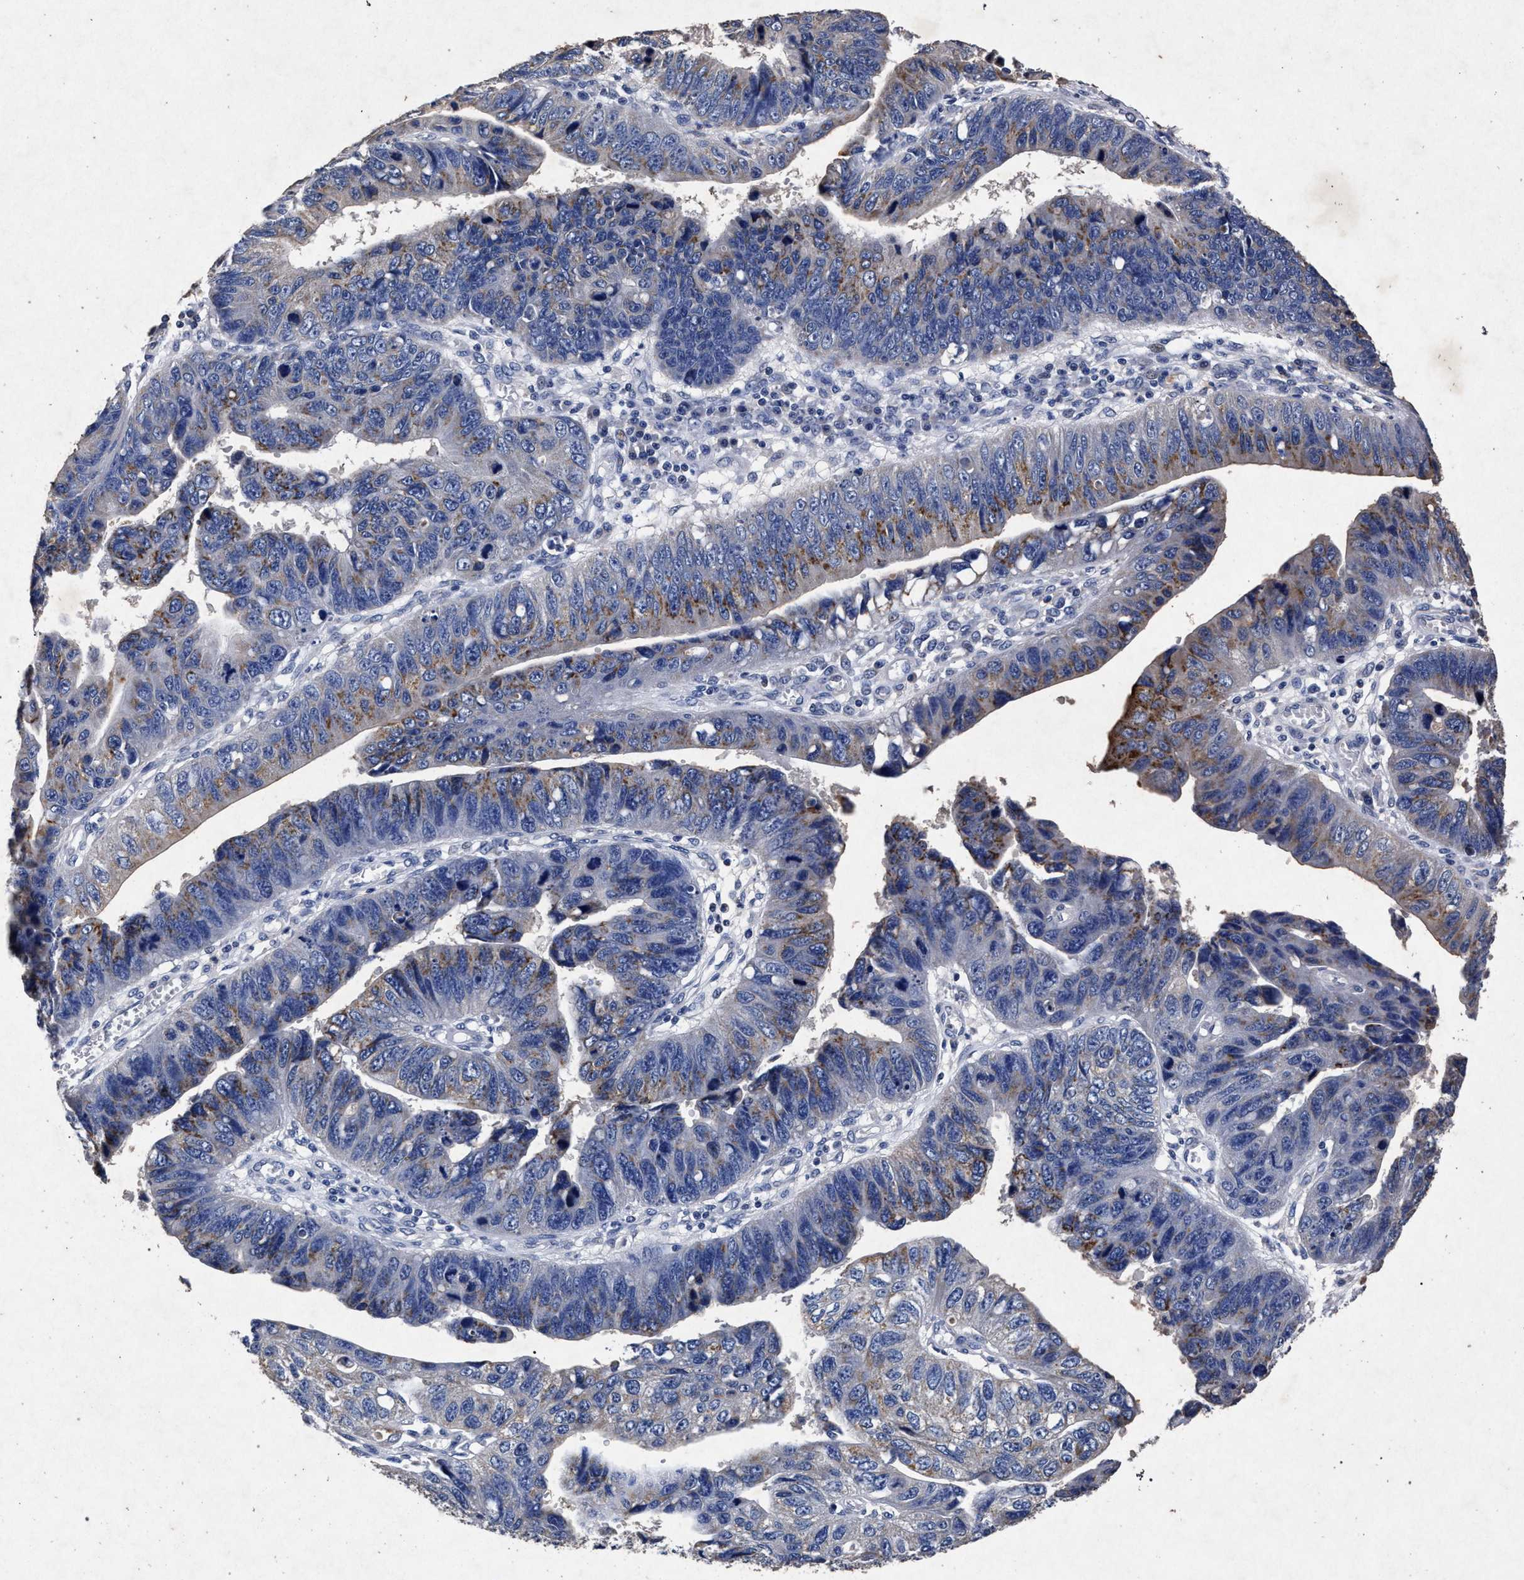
{"staining": {"intensity": "weak", "quantity": "<25%", "location": "cytoplasmic/membranous"}, "tissue": "stomach cancer", "cell_type": "Tumor cells", "image_type": "cancer", "snomed": [{"axis": "morphology", "description": "Adenocarcinoma, NOS"}, {"axis": "topography", "description": "Stomach"}], "caption": "Human adenocarcinoma (stomach) stained for a protein using immunohistochemistry (IHC) exhibits no expression in tumor cells.", "gene": "ATP1A2", "patient": {"sex": "male", "age": 59}}